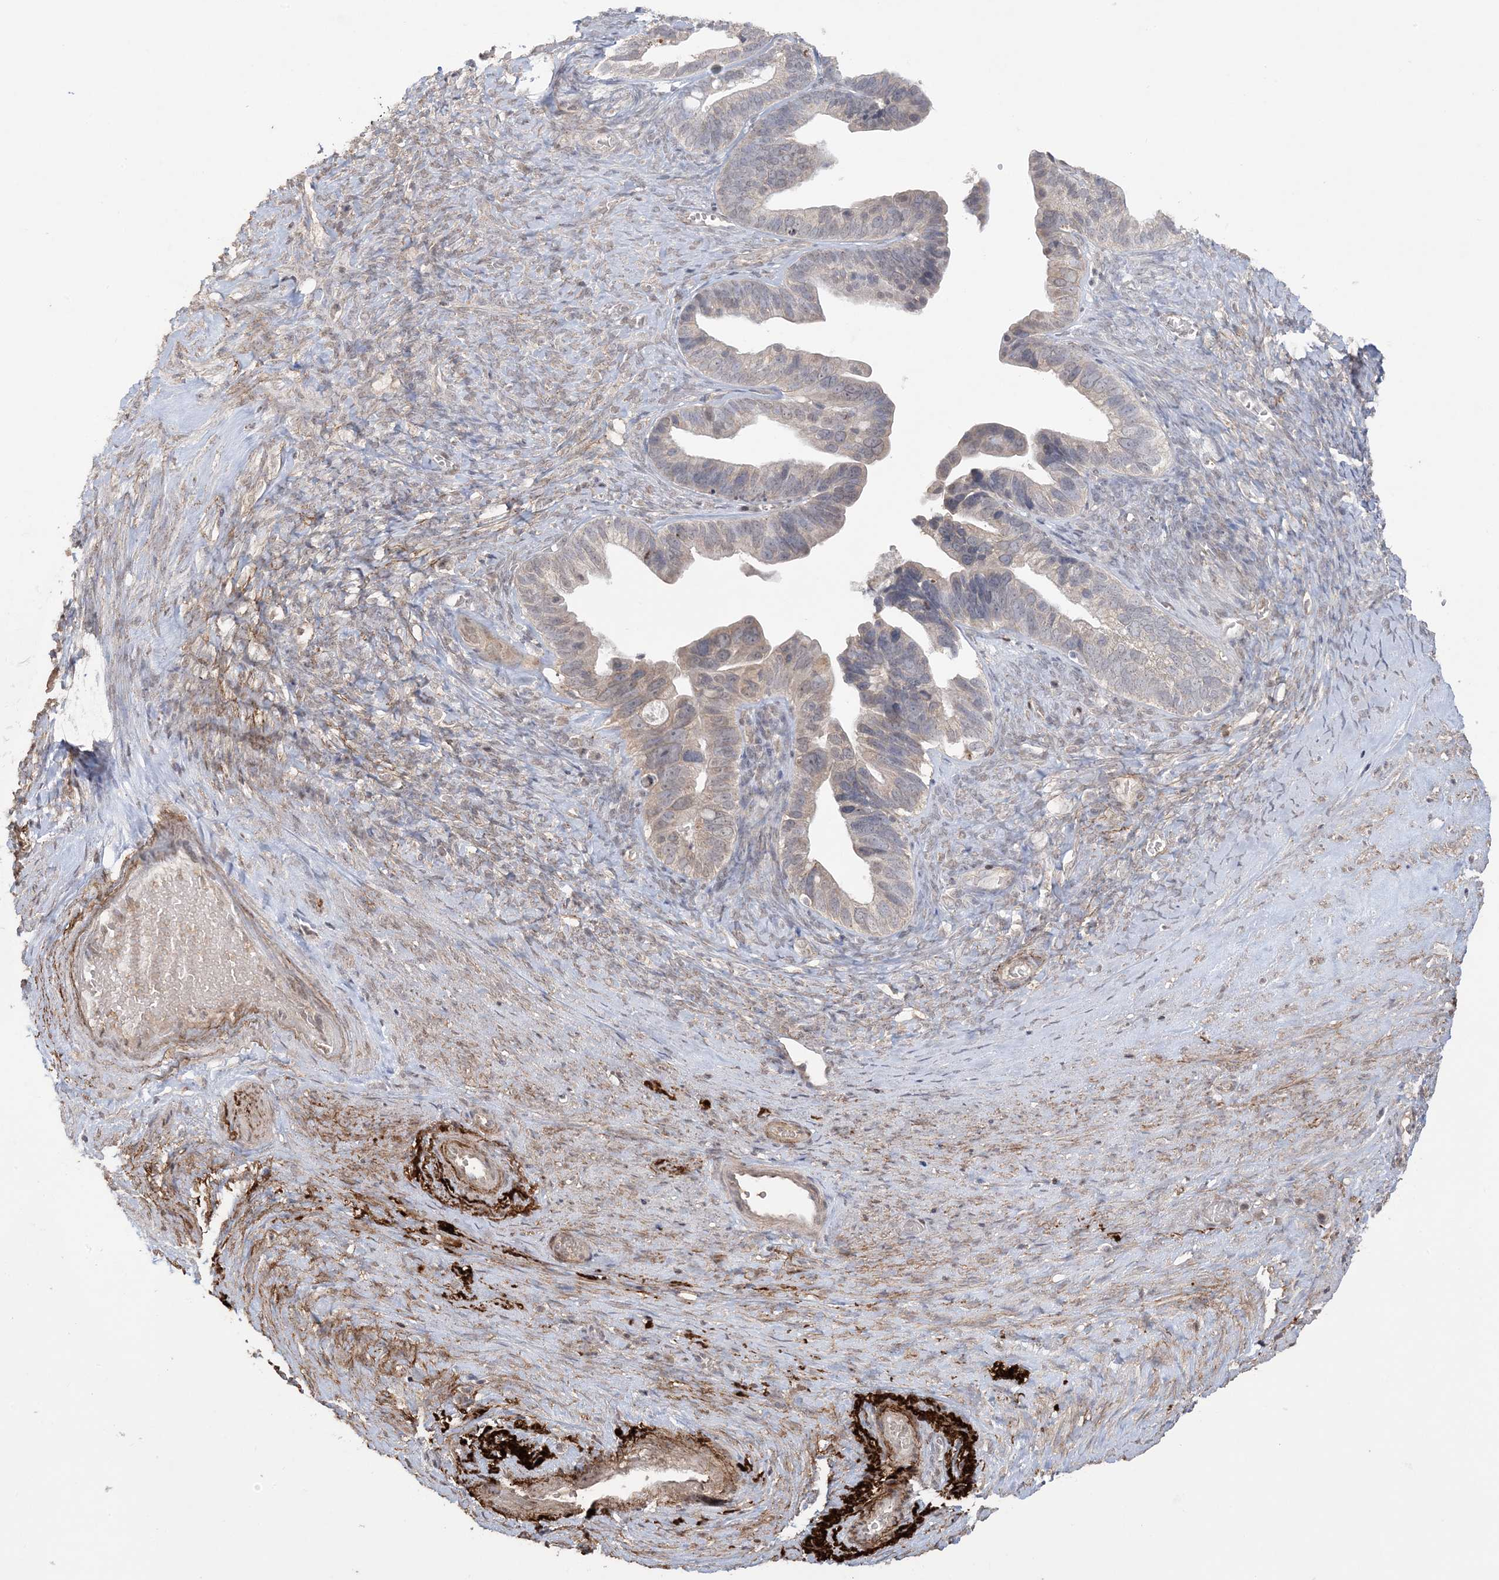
{"staining": {"intensity": "moderate", "quantity": "25%-75%", "location": "cytoplasmic/membranous"}, "tissue": "ovarian cancer", "cell_type": "Tumor cells", "image_type": "cancer", "snomed": [{"axis": "morphology", "description": "Cystadenocarcinoma, serous, NOS"}, {"axis": "topography", "description": "Ovary"}], "caption": "Ovarian cancer was stained to show a protein in brown. There is medium levels of moderate cytoplasmic/membranous positivity in approximately 25%-75% of tumor cells. The protein is shown in brown color, while the nuclei are stained blue.", "gene": "XRN1", "patient": {"sex": "female", "age": 56}}